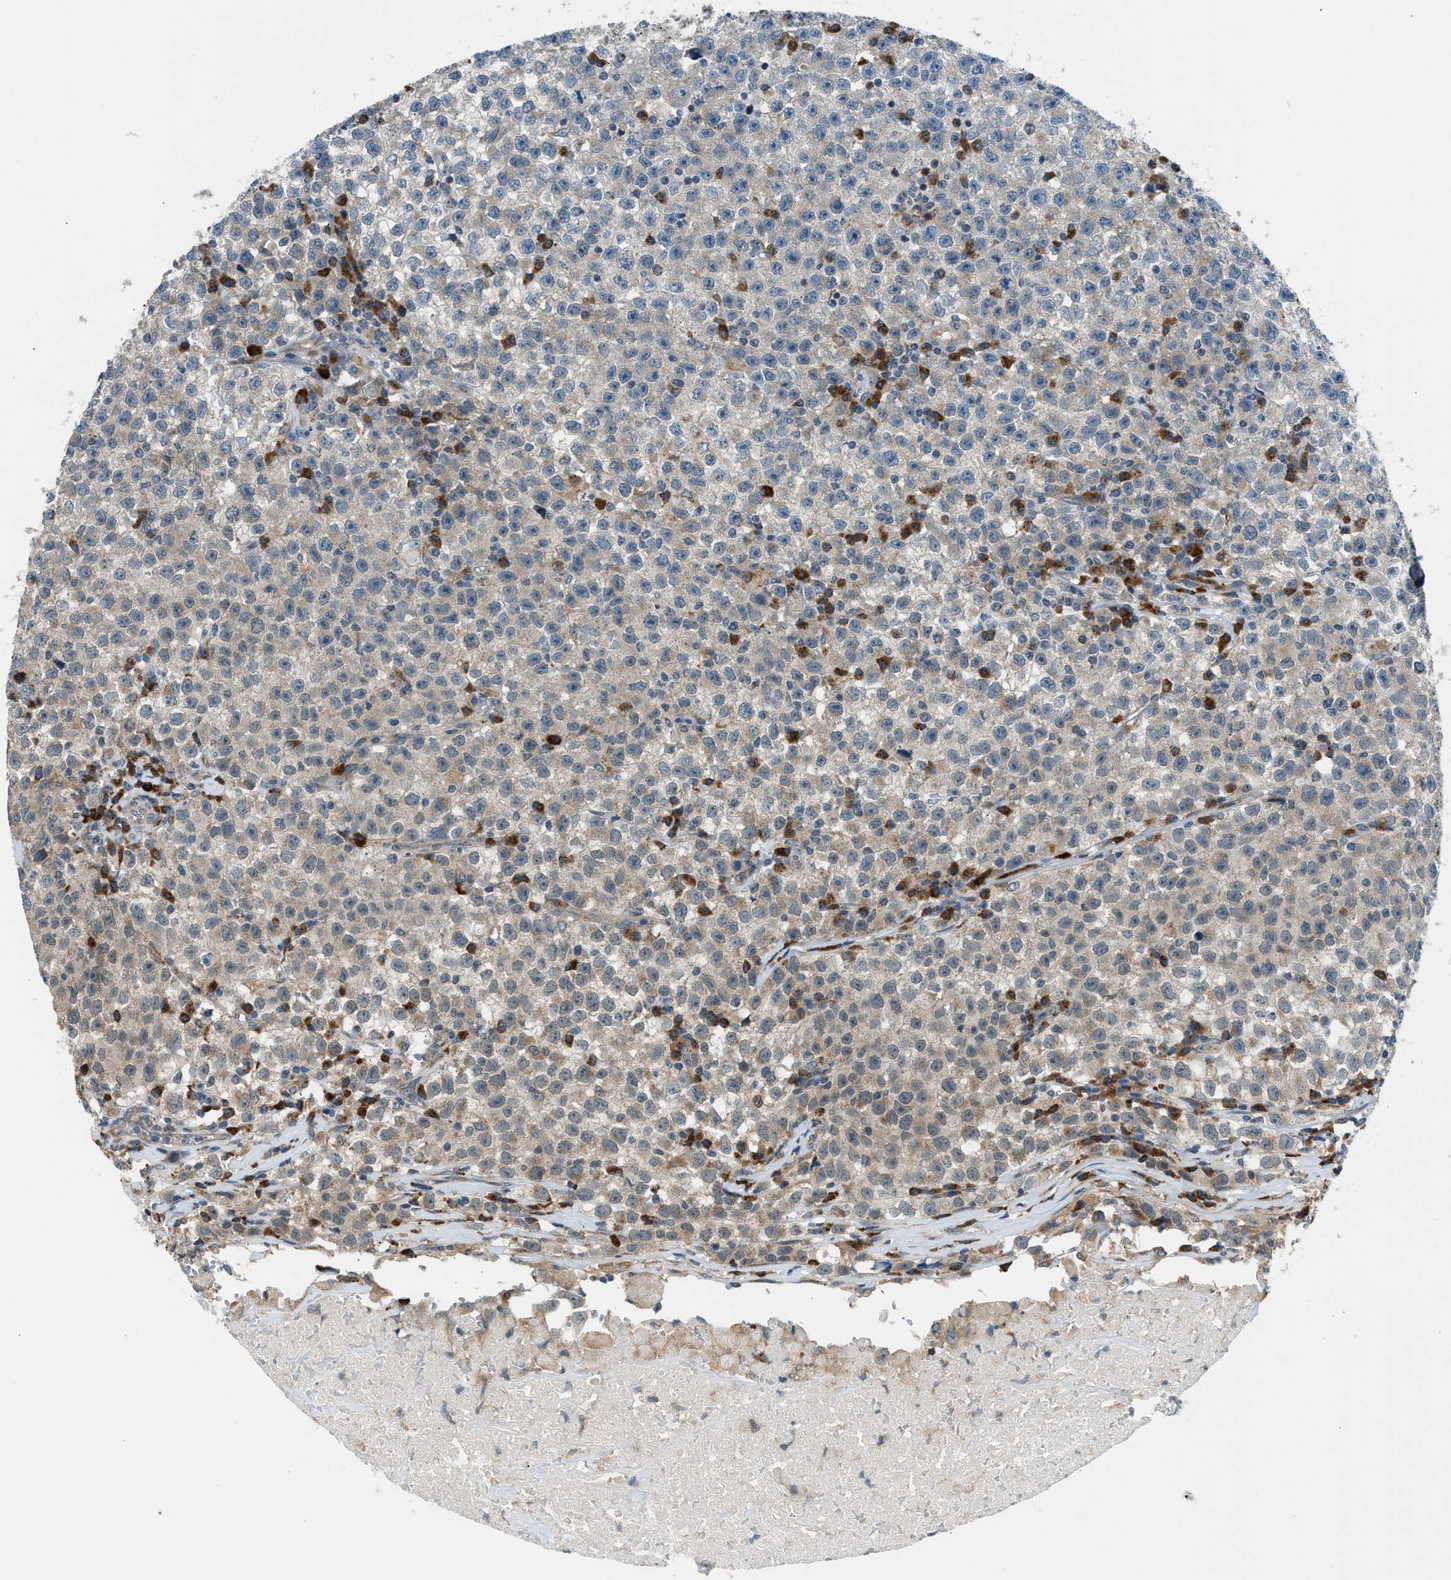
{"staining": {"intensity": "weak", "quantity": "25%-75%", "location": "cytoplasmic/membranous"}, "tissue": "testis cancer", "cell_type": "Tumor cells", "image_type": "cancer", "snomed": [{"axis": "morphology", "description": "Seminoma, NOS"}, {"axis": "topography", "description": "Testis"}], "caption": "Immunohistochemical staining of testis cancer demonstrates low levels of weak cytoplasmic/membranous protein staining in about 25%-75% of tumor cells.", "gene": "EDARADD", "patient": {"sex": "male", "age": 22}}